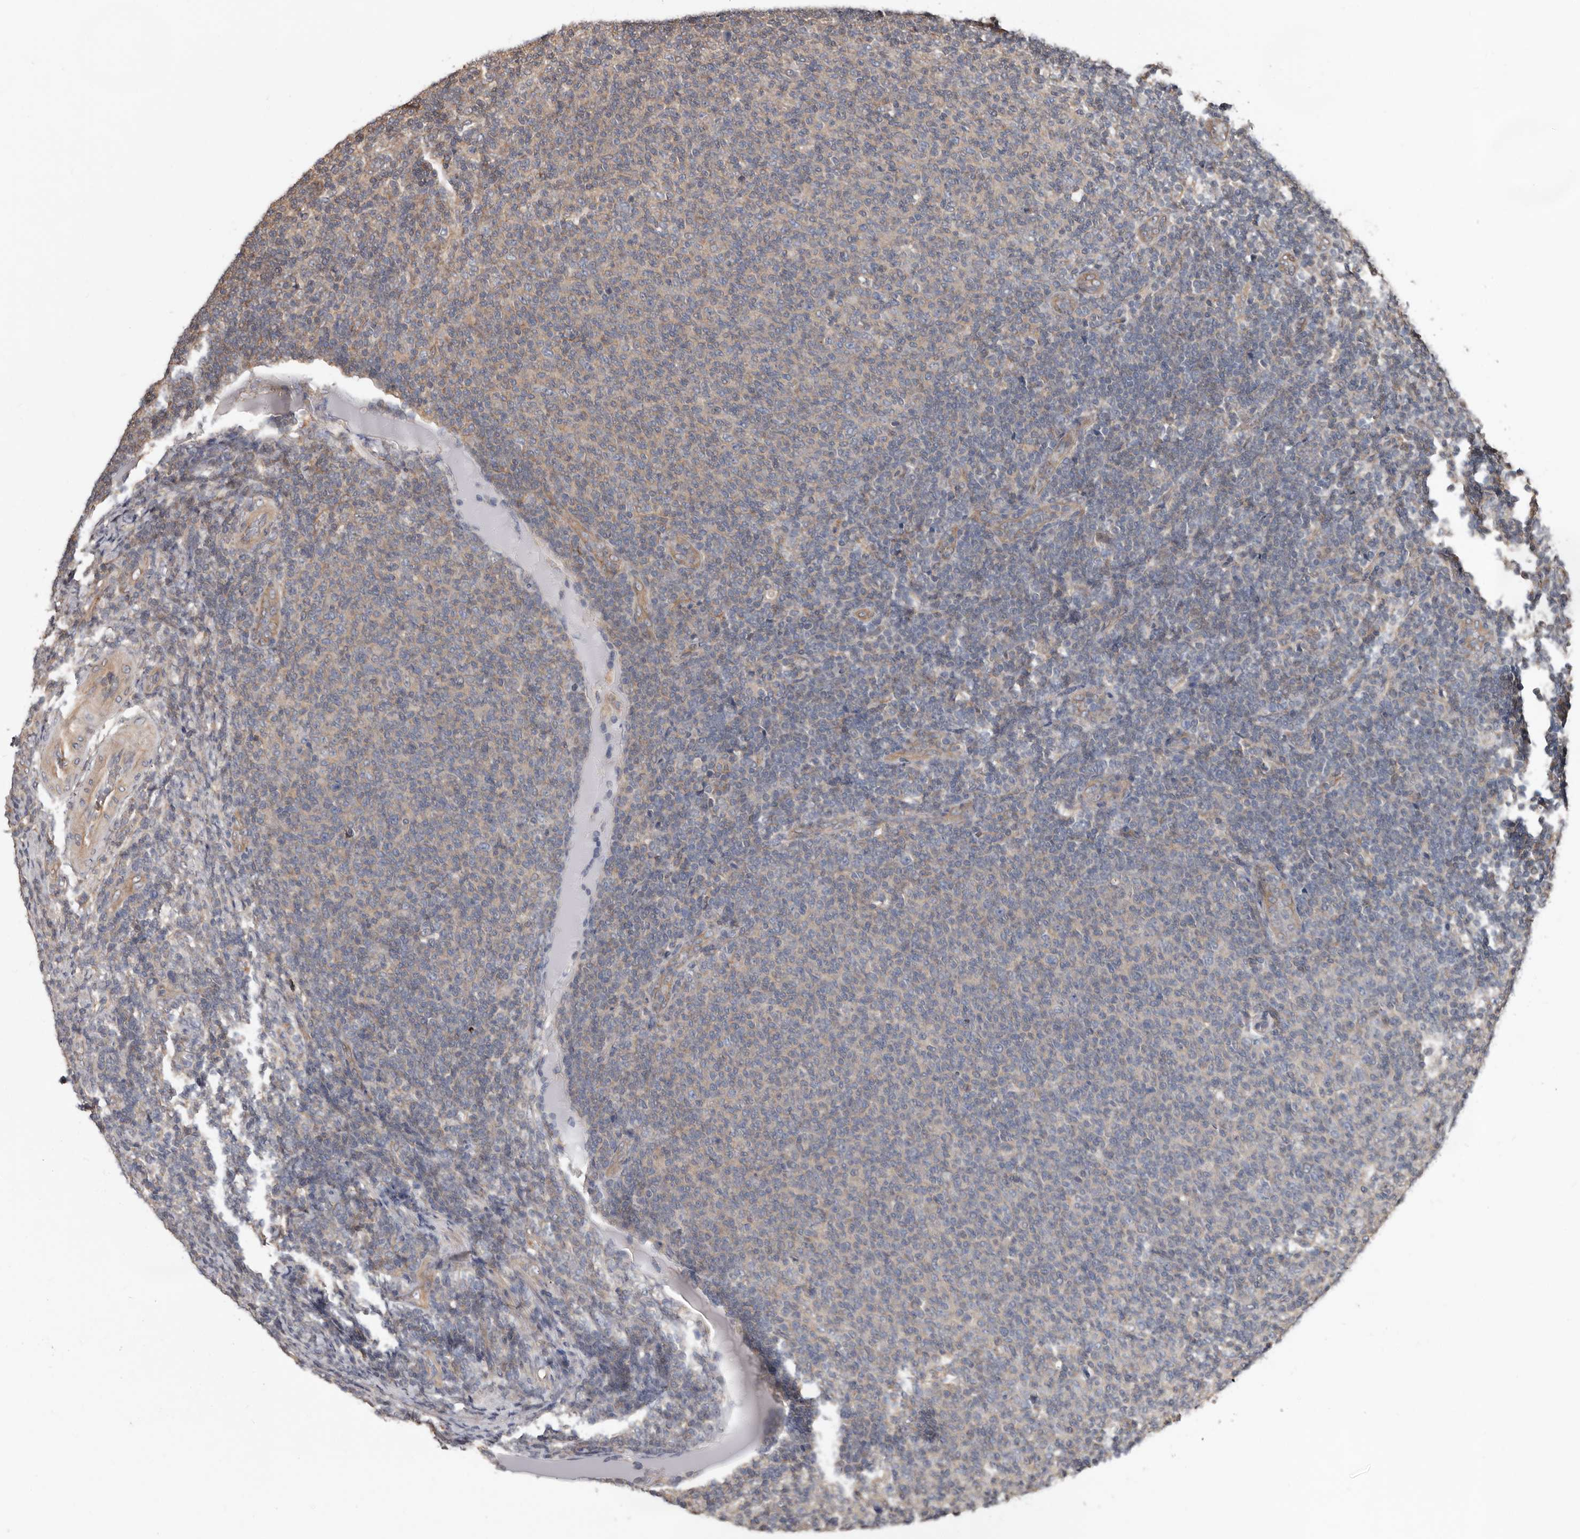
{"staining": {"intensity": "weak", "quantity": "25%-75%", "location": "cytoplasmic/membranous"}, "tissue": "lymphoma", "cell_type": "Tumor cells", "image_type": "cancer", "snomed": [{"axis": "morphology", "description": "Malignant lymphoma, non-Hodgkin's type, Low grade"}, {"axis": "topography", "description": "Lymph node"}], "caption": "An immunohistochemistry (IHC) photomicrograph of neoplastic tissue is shown. Protein staining in brown labels weak cytoplasmic/membranous positivity in malignant lymphoma, non-Hodgkin's type (low-grade) within tumor cells.", "gene": "MRPL18", "patient": {"sex": "male", "age": 66}}